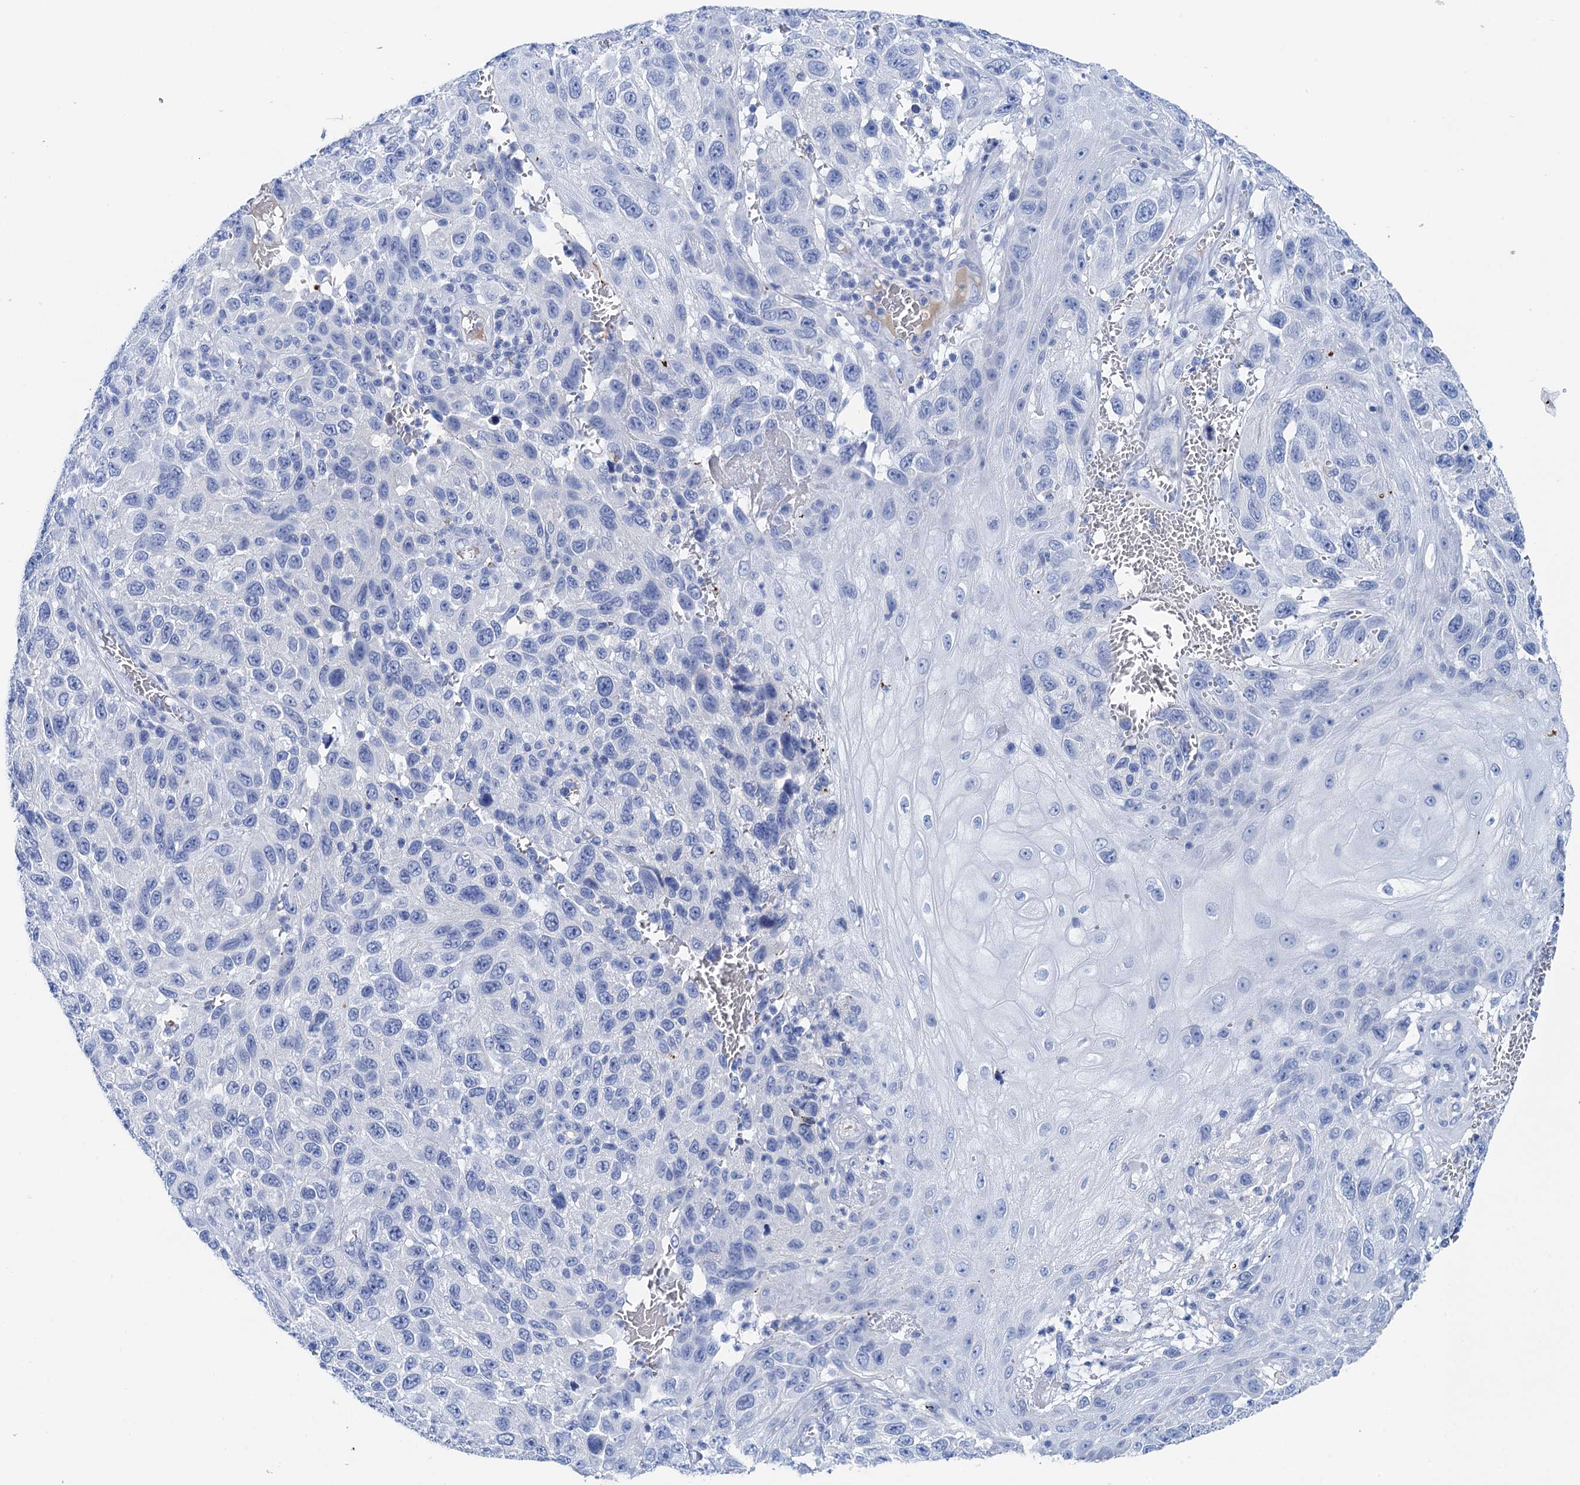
{"staining": {"intensity": "negative", "quantity": "none", "location": "none"}, "tissue": "melanoma", "cell_type": "Tumor cells", "image_type": "cancer", "snomed": [{"axis": "morphology", "description": "Normal tissue, NOS"}, {"axis": "morphology", "description": "Malignant melanoma, NOS"}, {"axis": "topography", "description": "Skin"}], "caption": "Immunohistochemistry (IHC) of malignant melanoma reveals no expression in tumor cells.", "gene": "NLRP10", "patient": {"sex": "female", "age": 96}}